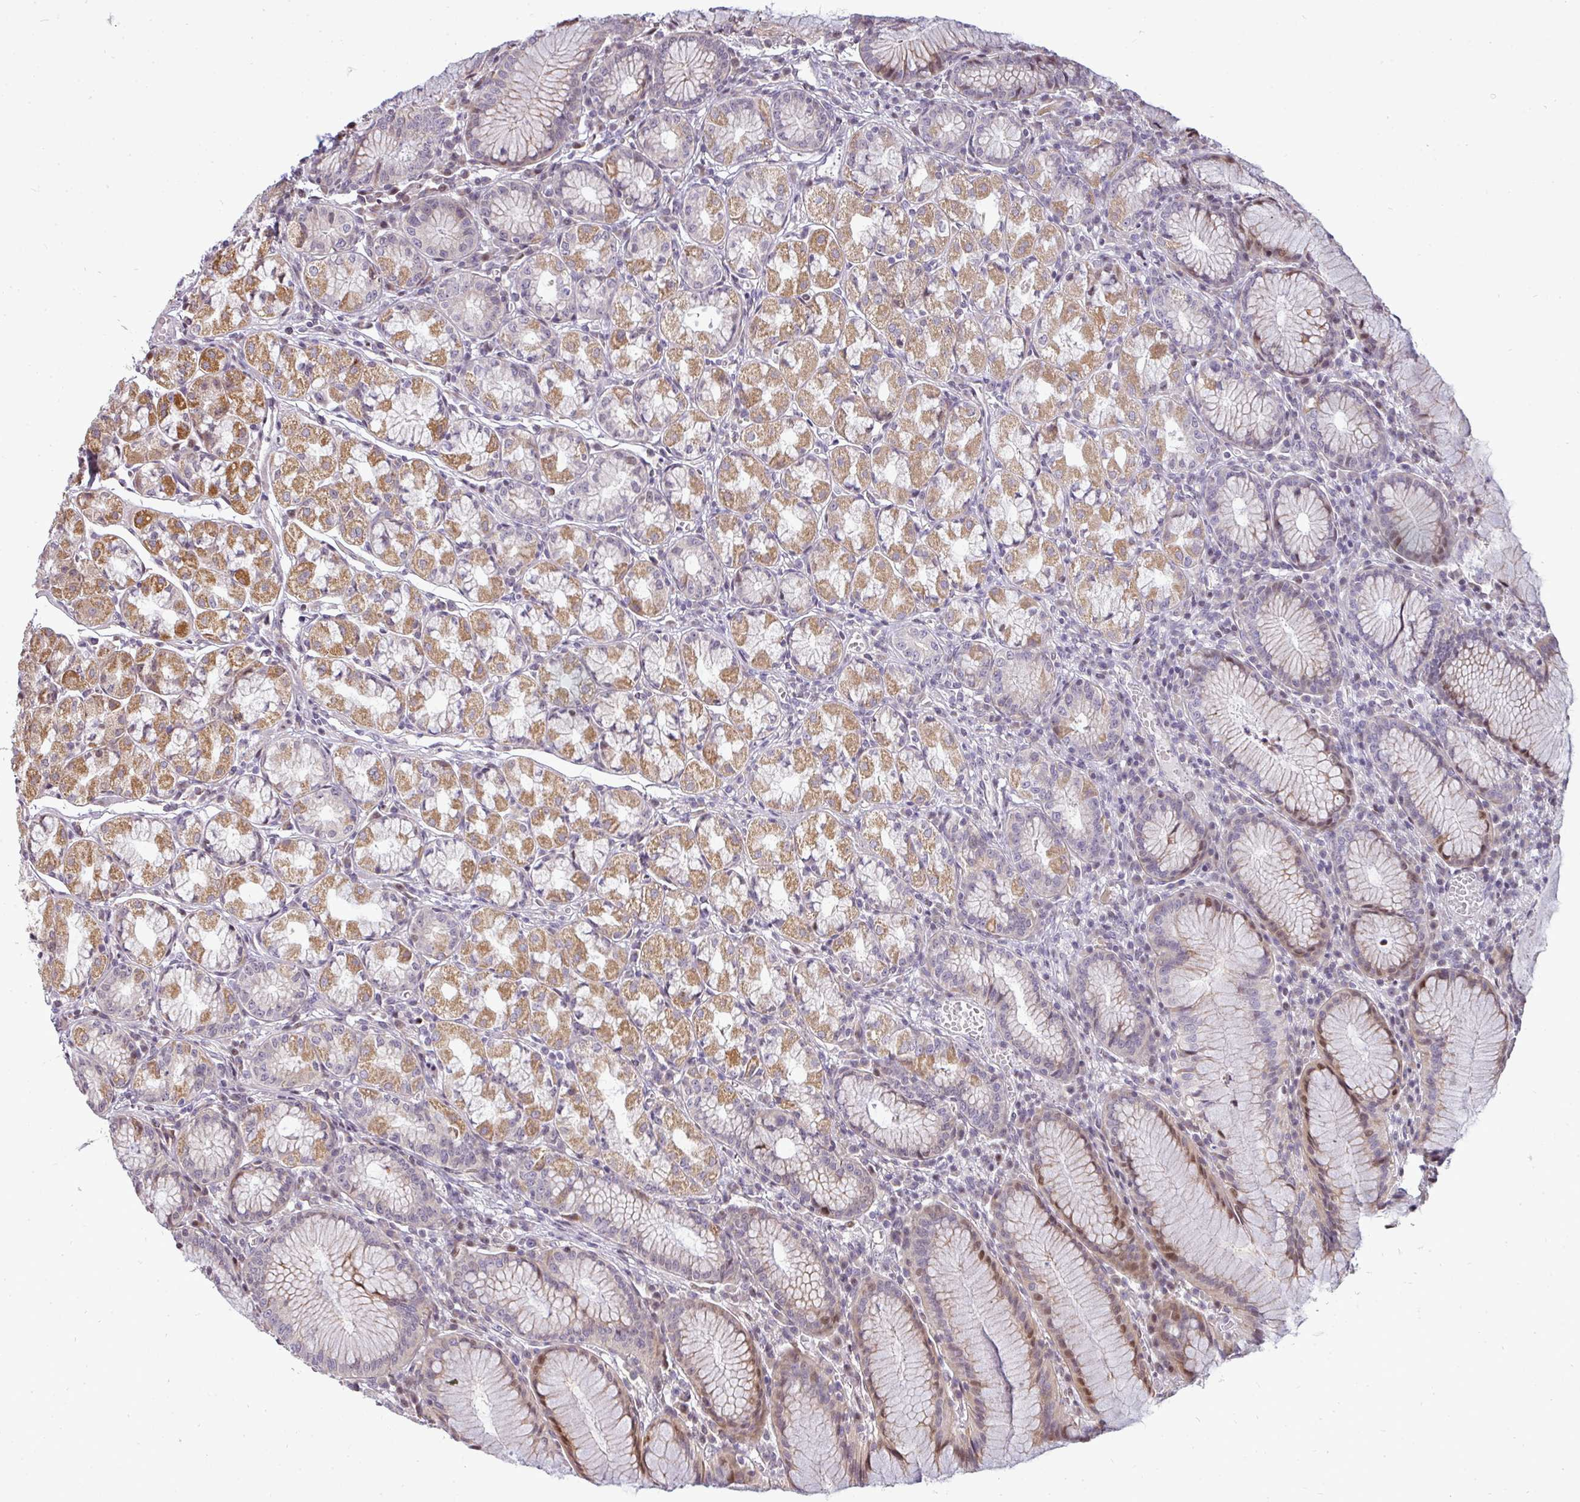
{"staining": {"intensity": "moderate", "quantity": "25%-75%", "location": "cytoplasmic/membranous,nuclear"}, "tissue": "stomach", "cell_type": "Glandular cells", "image_type": "normal", "snomed": [{"axis": "morphology", "description": "Normal tissue, NOS"}, {"axis": "topography", "description": "Stomach"}], "caption": "Glandular cells display moderate cytoplasmic/membranous,nuclear staining in approximately 25%-75% of cells in unremarkable stomach.", "gene": "MAZ", "patient": {"sex": "male", "age": 55}}